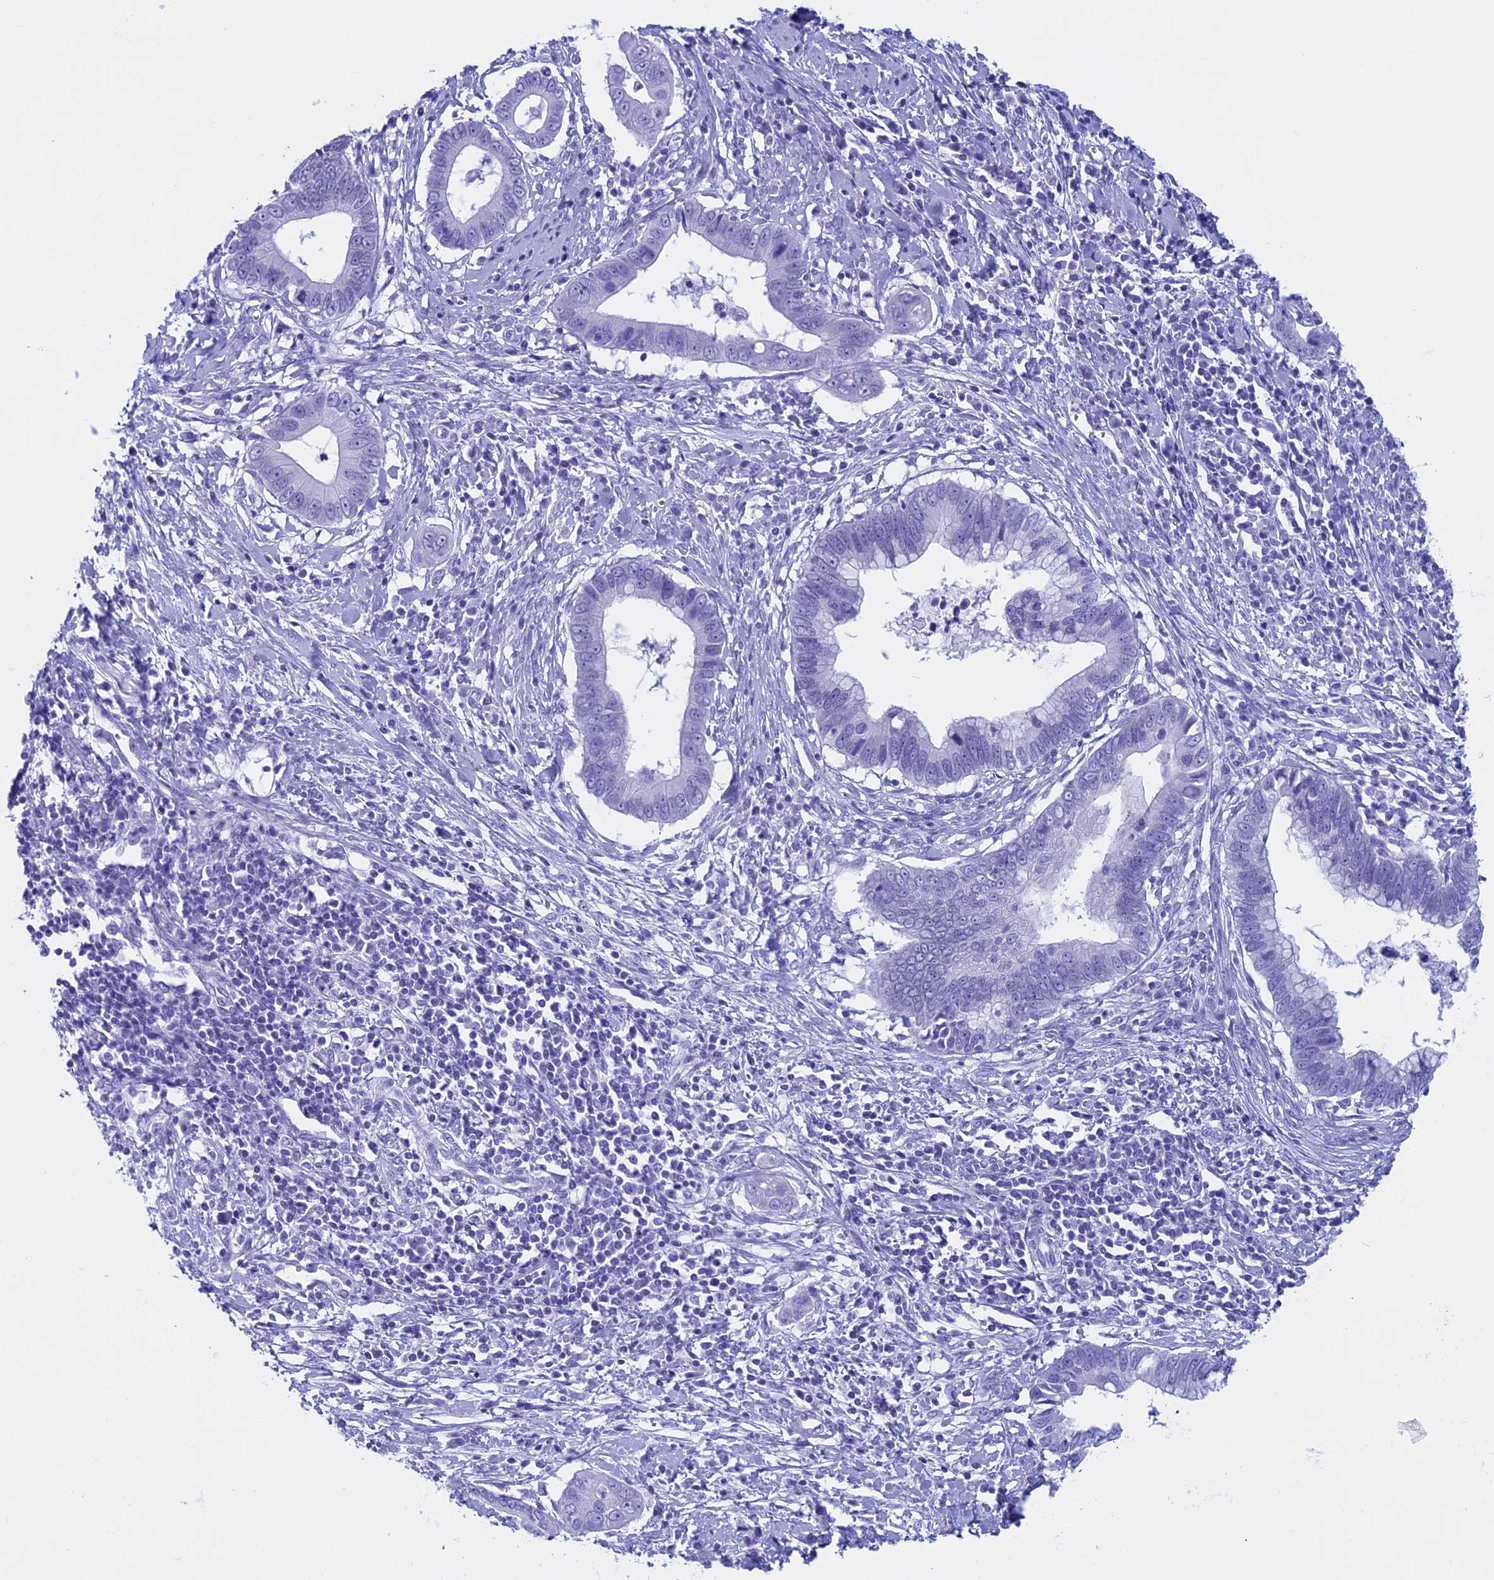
{"staining": {"intensity": "negative", "quantity": "none", "location": "none"}, "tissue": "cervical cancer", "cell_type": "Tumor cells", "image_type": "cancer", "snomed": [{"axis": "morphology", "description": "Adenocarcinoma, NOS"}, {"axis": "topography", "description": "Cervix"}], "caption": "The photomicrograph displays no staining of tumor cells in adenocarcinoma (cervical). Brightfield microscopy of immunohistochemistry stained with DAB (3,3'-diaminobenzidine) (brown) and hematoxylin (blue), captured at high magnification.", "gene": "FAM169A", "patient": {"sex": "female", "age": 44}}